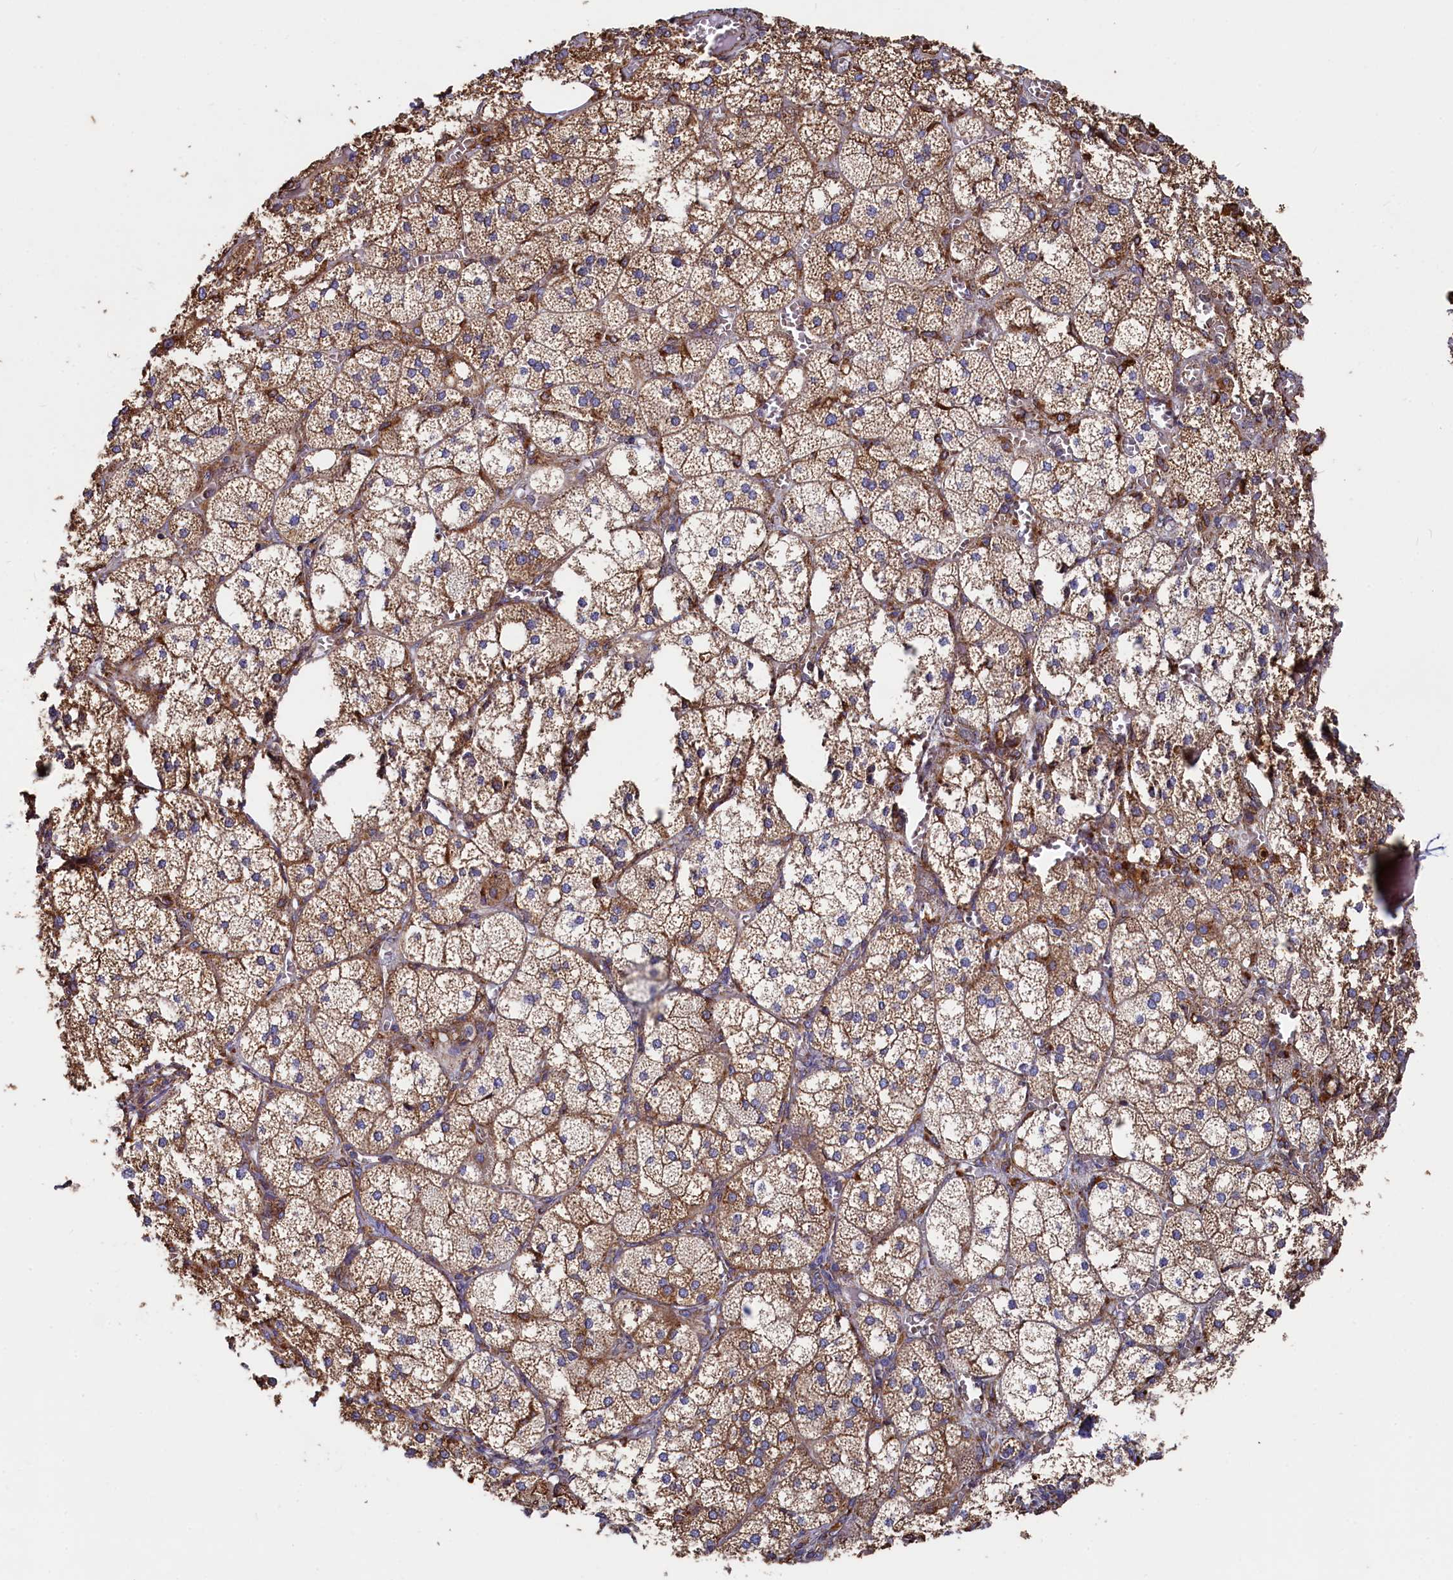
{"staining": {"intensity": "moderate", "quantity": ">75%", "location": "cytoplasmic/membranous"}, "tissue": "adrenal gland", "cell_type": "Glandular cells", "image_type": "normal", "snomed": [{"axis": "morphology", "description": "Normal tissue, NOS"}, {"axis": "topography", "description": "Adrenal gland"}], "caption": "Immunohistochemistry (IHC) of unremarkable adrenal gland exhibits medium levels of moderate cytoplasmic/membranous expression in about >75% of glandular cells. (DAB = brown stain, brightfield microscopy at high magnification).", "gene": "NEURL1B", "patient": {"sex": "female", "age": 61}}